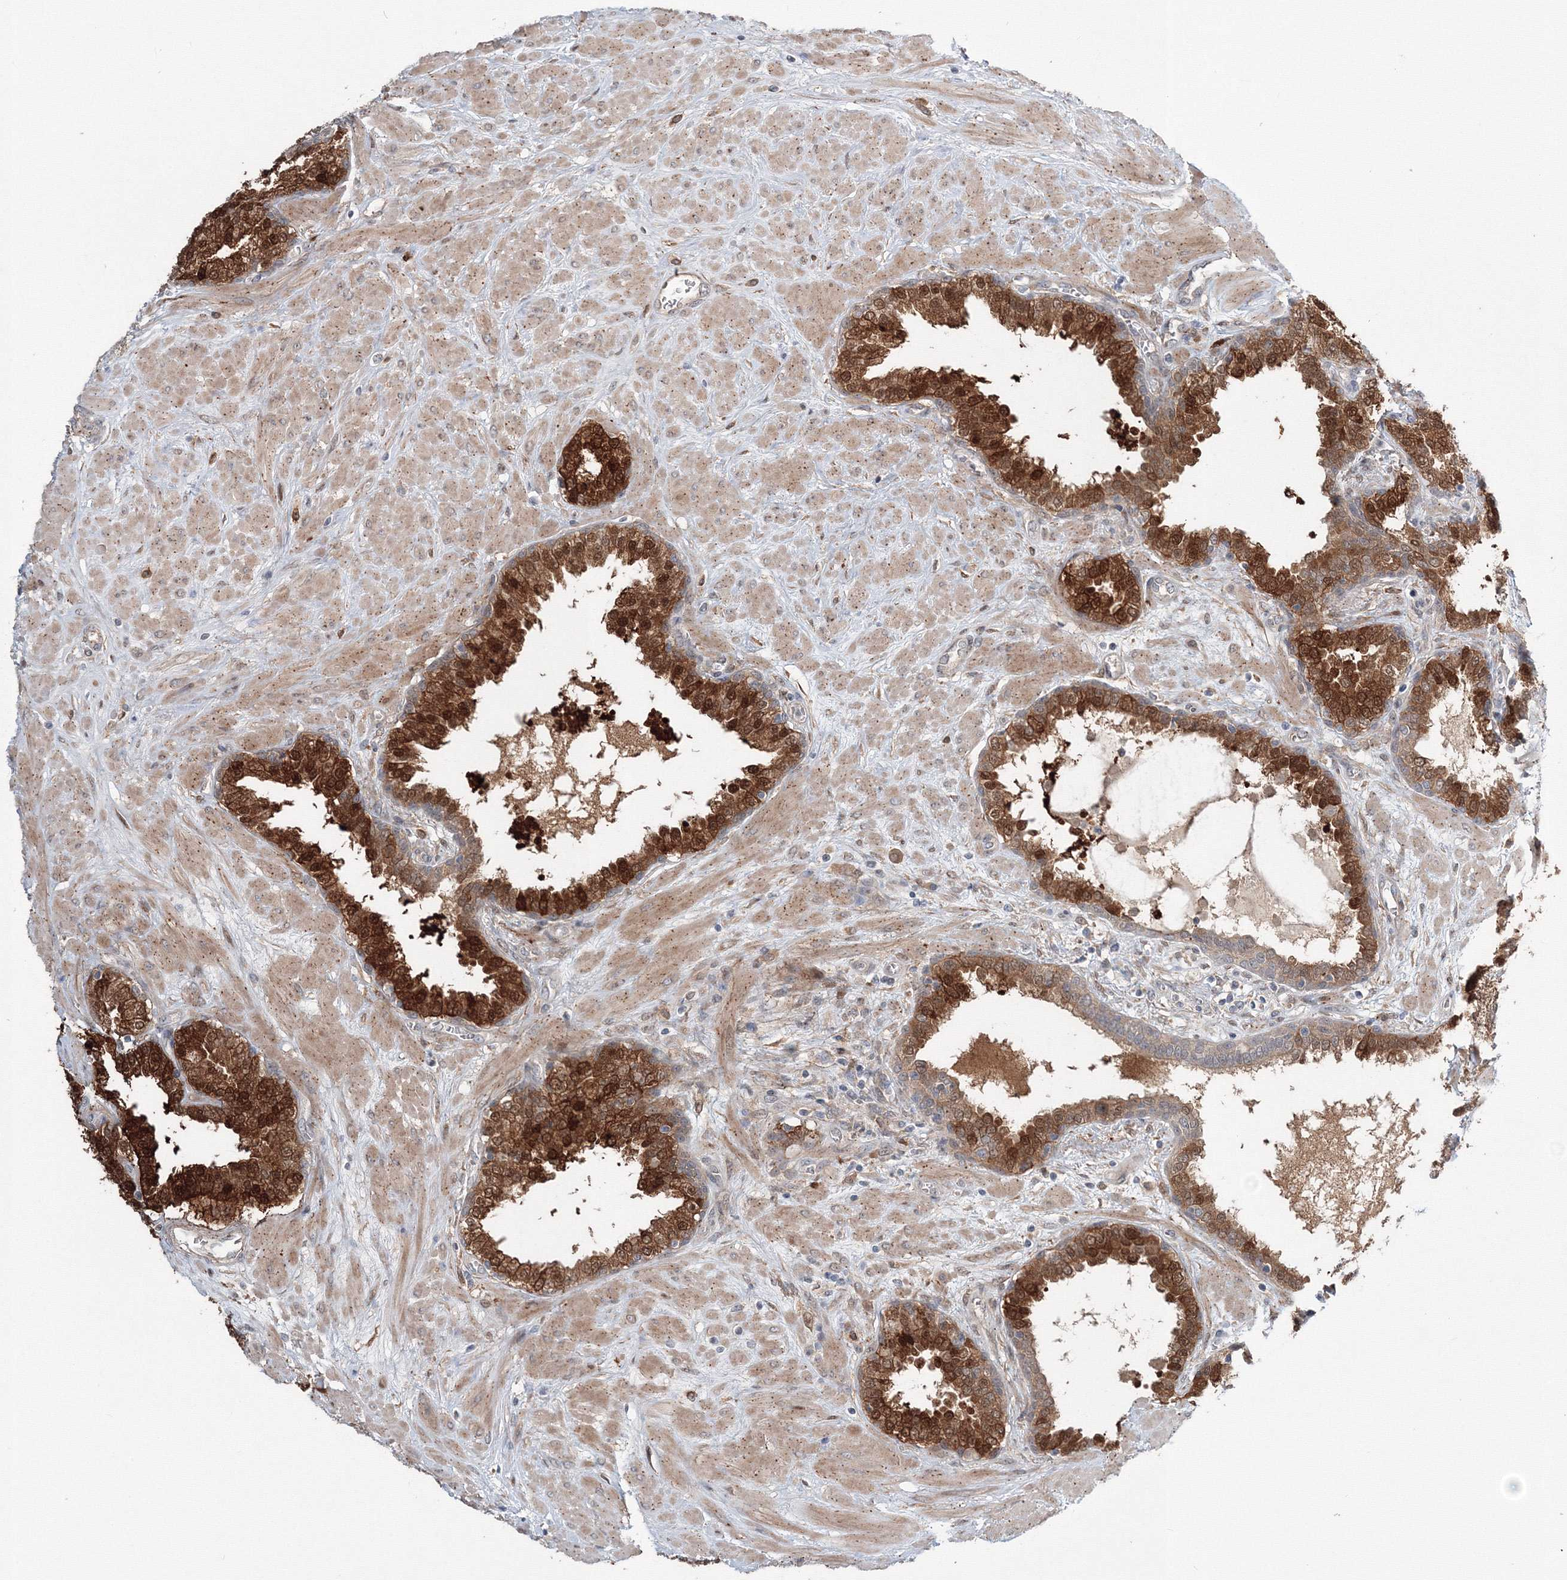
{"staining": {"intensity": "strong", "quantity": ">75%", "location": "cytoplasmic/membranous,nuclear"}, "tissue": "prostate", "cell_type": "Glandular cells", "image_type": "normal", "snomed": [{"axis": "morphology", "description": "Normal tissue, NOS"}, {"axis": "topography", "description": "Prostate"}], "caption": "Immunohistochemical staining of benign human prostate displays high levels of strong cytoplasmic/membranous,nuclear positivity in about >75% of glandular cells.", "gene": "MKRN2", "patient": {"sex": "male", "age": 51}}